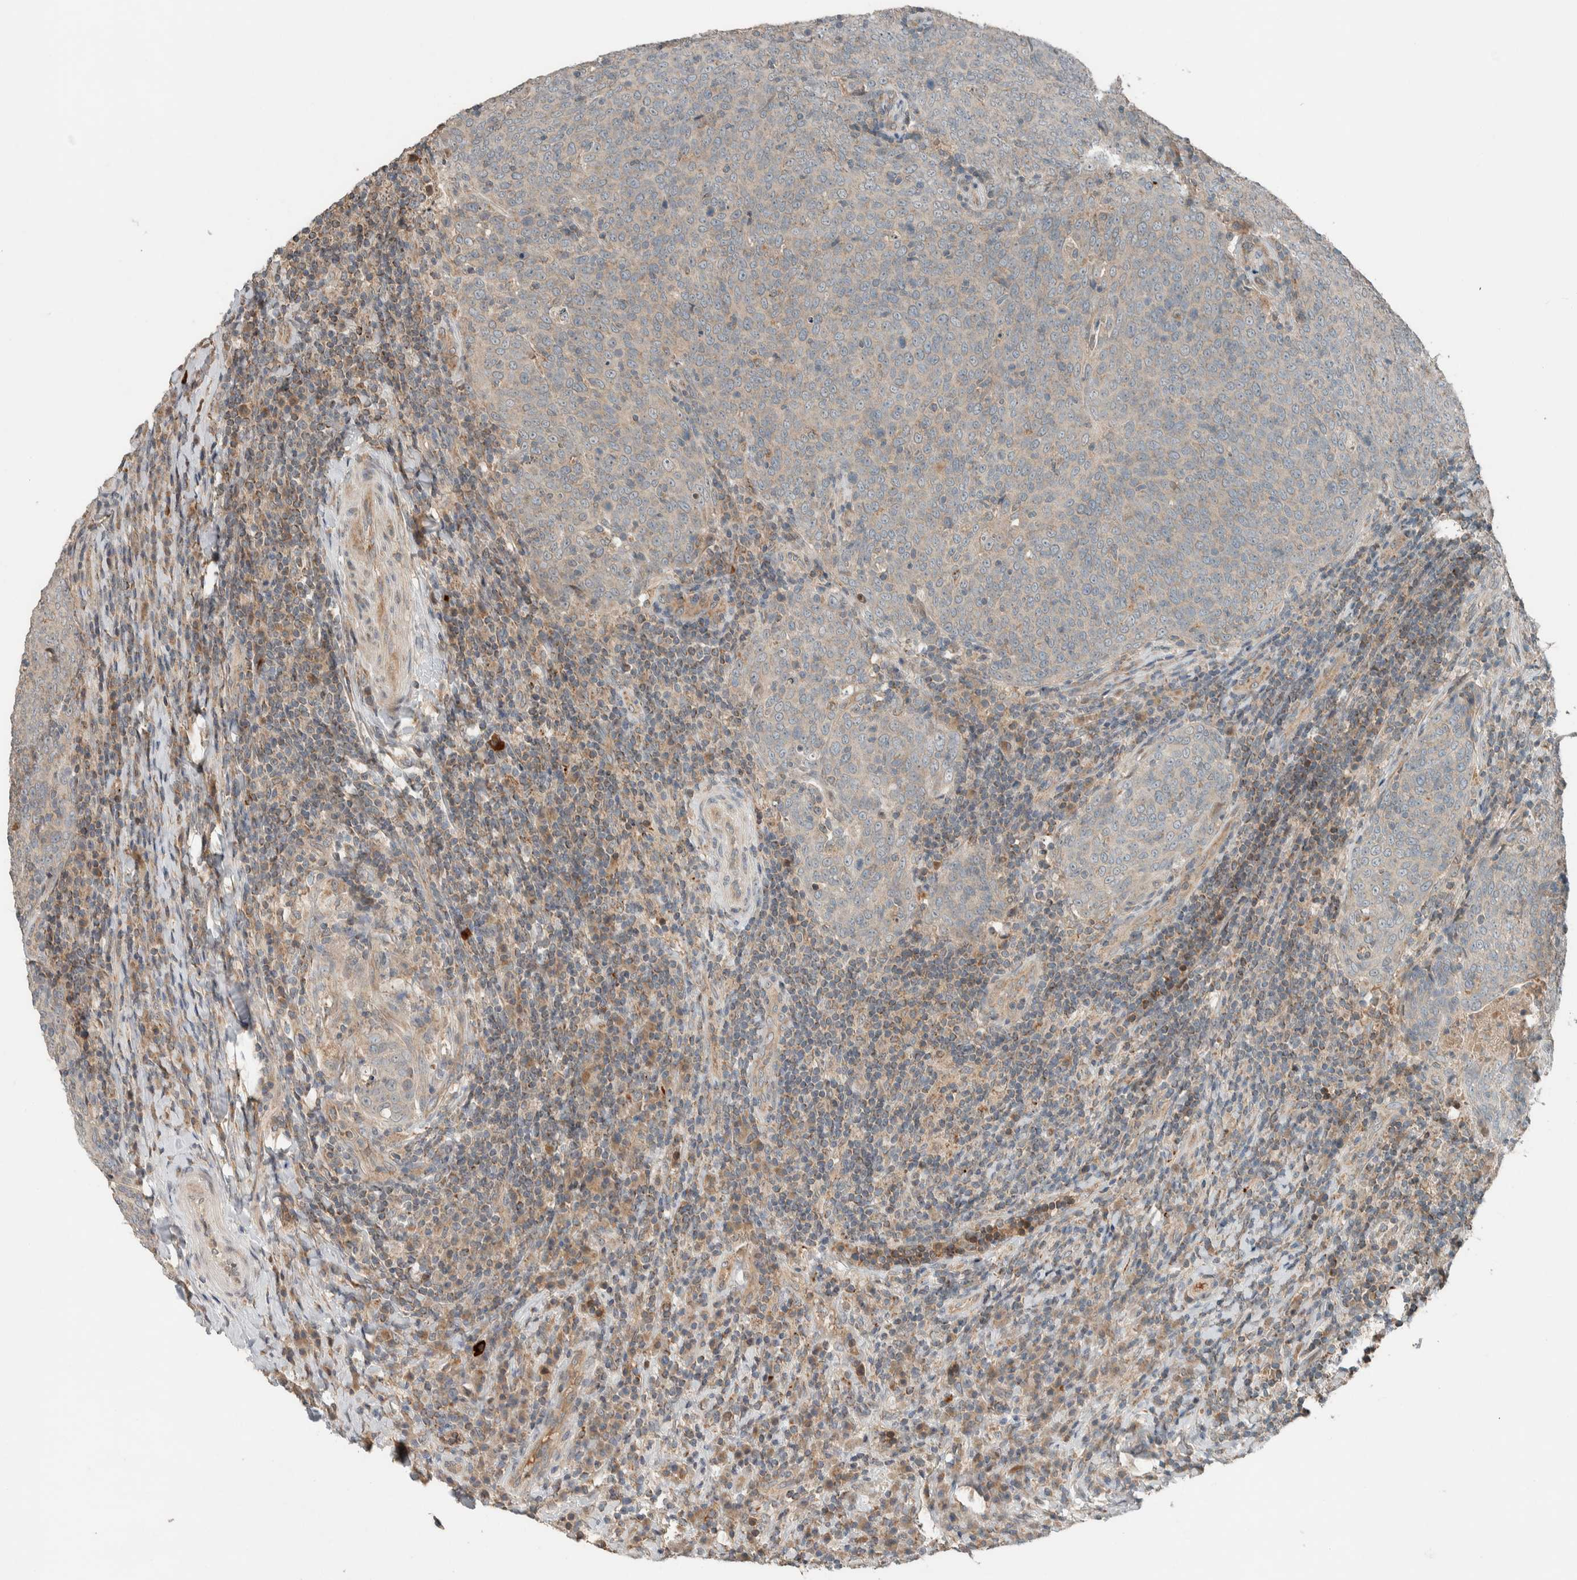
{"staining": {"intensity": "weak", "quantity": "25%-75%", "location": "cytoplasmic/membranous"}, "tissue": "head and neck cancer", "cell_type": "Tumor cells", "image_type": "cancer", "snomed": [{"axis": "morphology", "description": "Squamous cell carcinoma, NOS"}, {"axis": "morphology", "description": "Squamous cell carcinoma, metastatic, NOS"}, {"axis": "topography", "description": "Lymph node"}, {"axis": "topography", "description": "Head-Neck"}], "caption": "A photomicrograph showing weak cytoplasmic/membranous staining in about 25%-75% of tumor cells in head and neck cancer, as visualized by brown immunohistochemical staining.", "gene": "NBR1", "patient": {"sex": "male", "age": 62}}